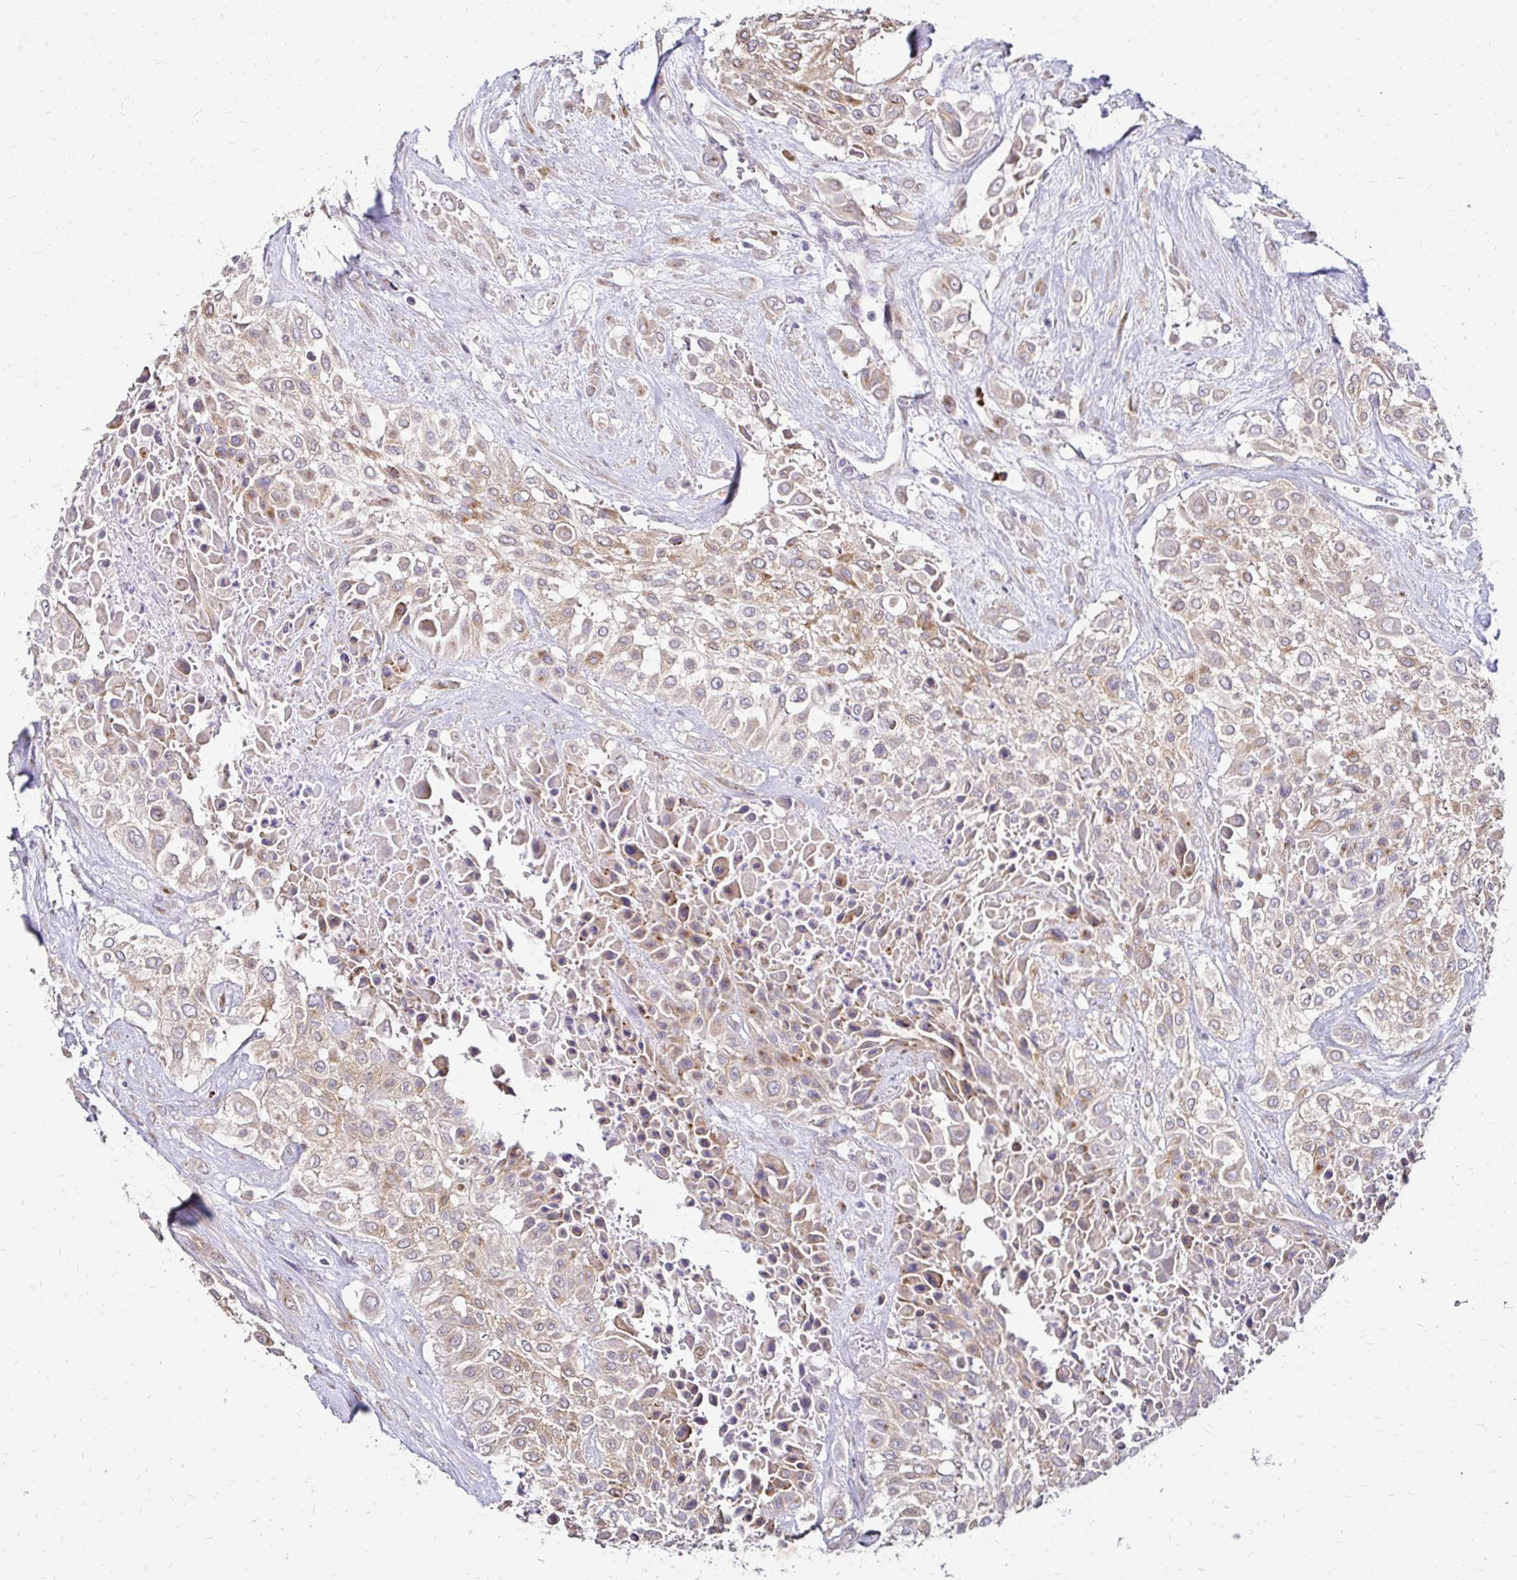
{"staining": {"intensity": "weak", "quantity": ">75%", "location": "cytoplasmic/membranous"}, "tissue": "urothelial cancer", "cell_type": "Tumor cells", "image_type": "cancer", "snomed": [{"axis": "morphology", "description": "Urothelial carcinoma, High grade"}, {"axis": "topography", "description": "Urinary bladder"}], "caption": "Approximately >75% of tumor cells in human high-grade urothelial carcinoma show weak cytoplasmic/membranous protein staining as visualized by brown immunohistochemical staining.", "gene": "PRIMA1", "patient": {"sex": "male", "age": 57}}